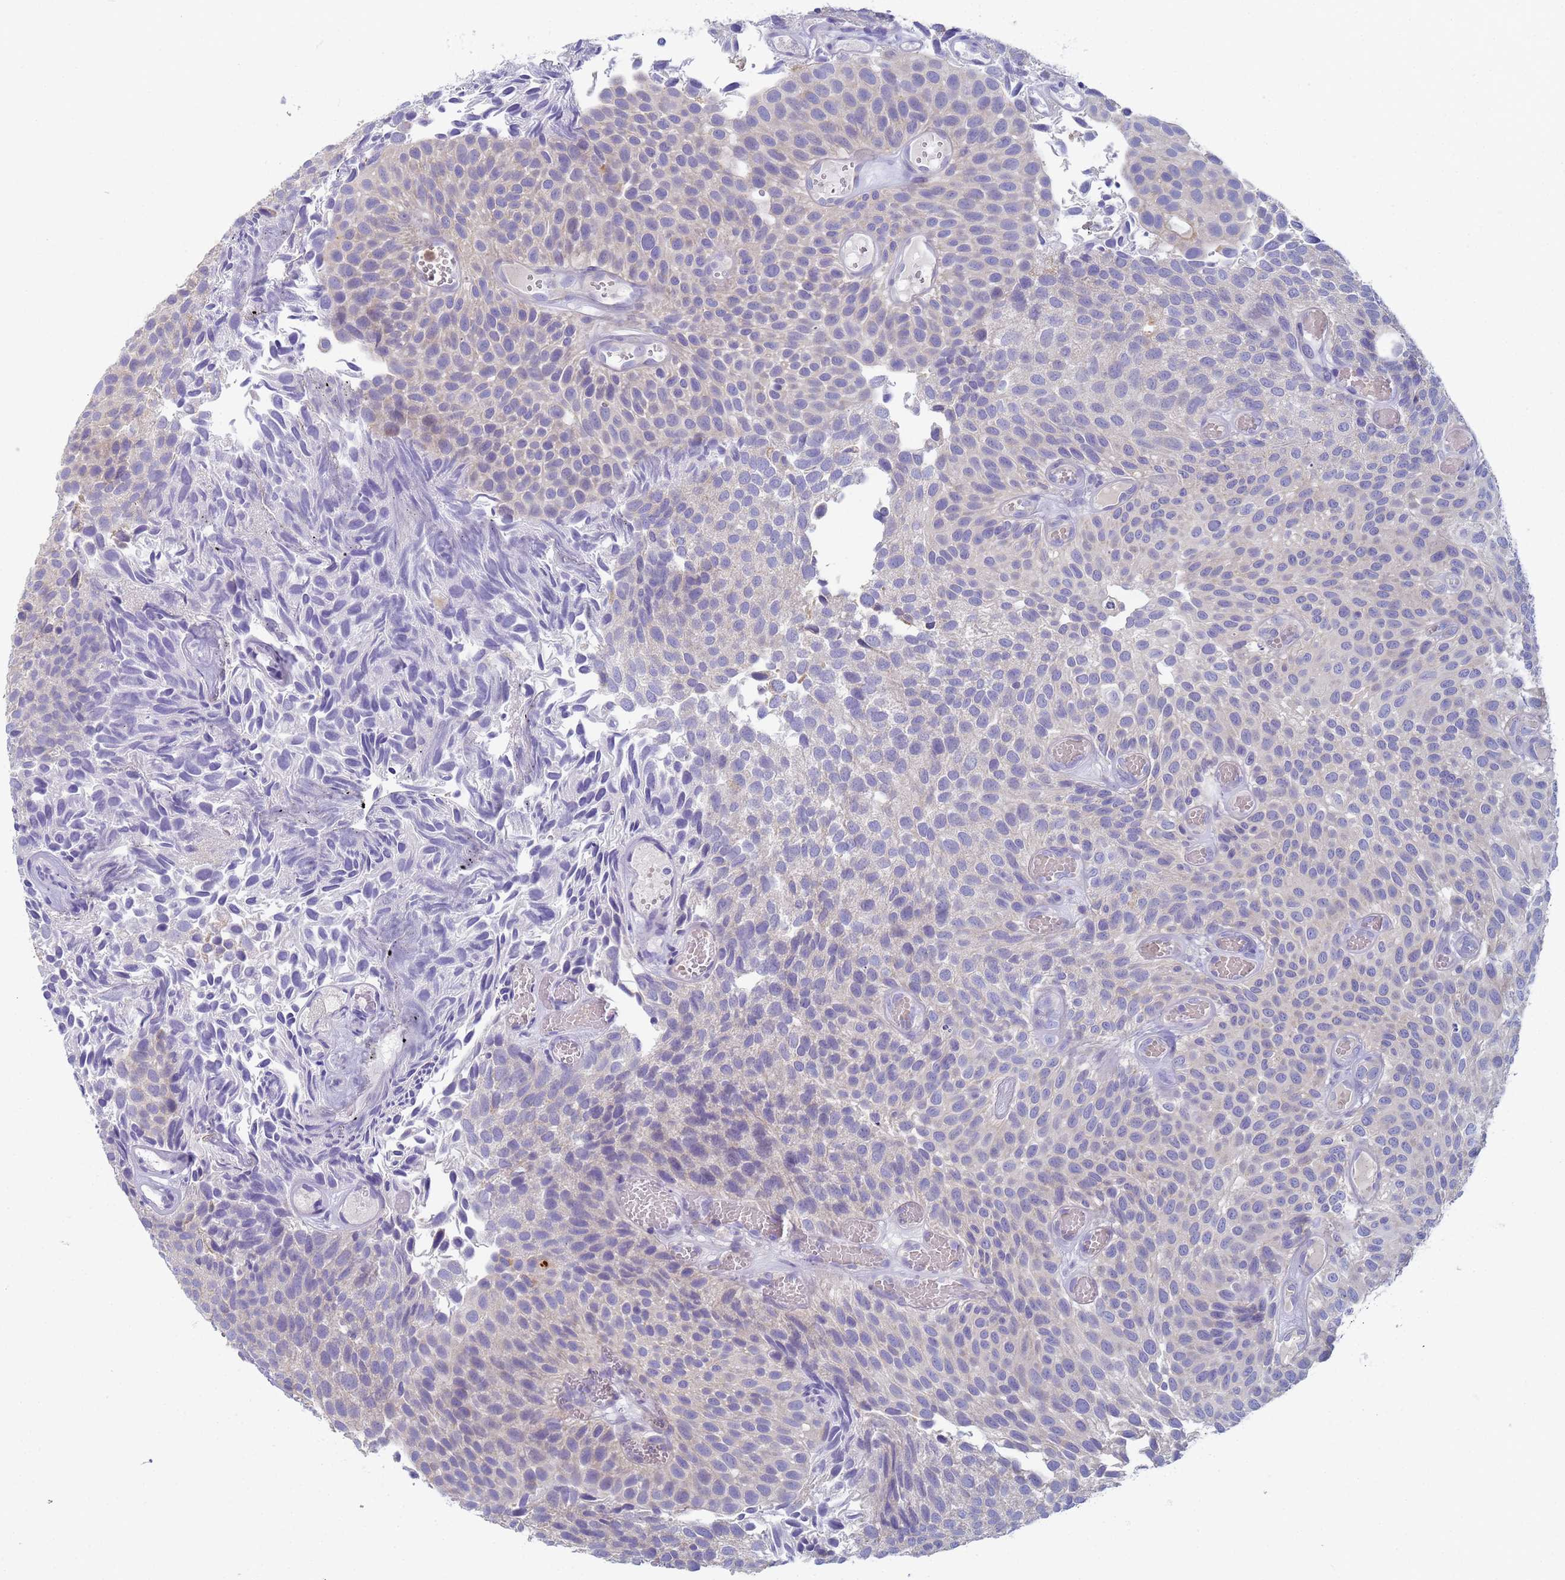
{"staining": {"intensity": "negative", "quantity": "none", "location": "none"}, "tissue": "urothelial cancer", "cell_type": "Tumor cells", "image_type": "cancer", "snomed": [{"axis": "morphology", "description": "Urothelial carcinoma, Low grade"}, {"axis": "topography", "description": "Urinary bladder"}], "caption": "The histopathology image reveals no significant positivity in tumor cells of low-grade urothelial carcinoma.", "gene": "CR1", "patient": {"sex": "male", "age": 89}}